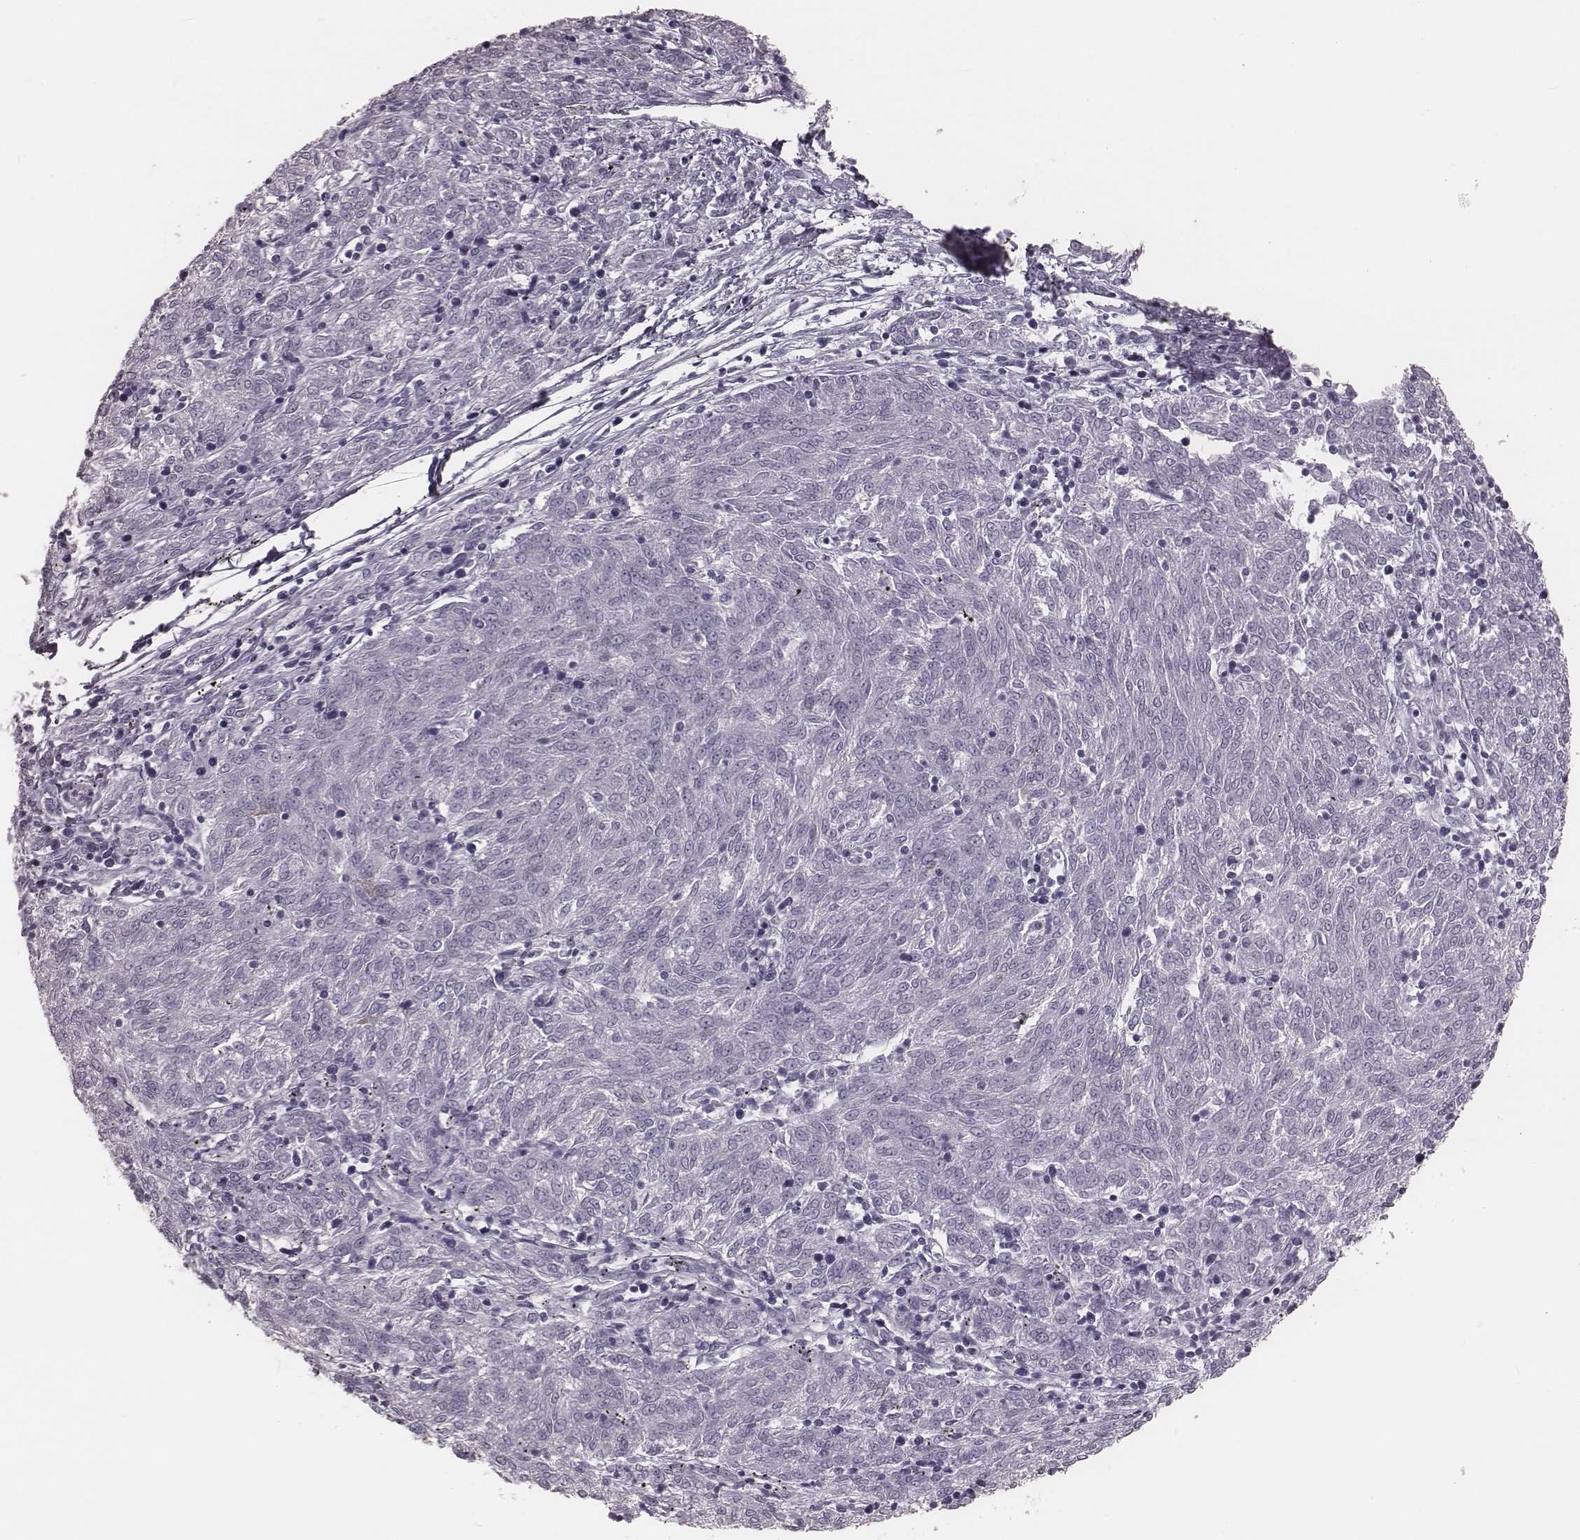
{"staining": {"intensity": "weak", "quantity": "<25%", "location": "cytoplasmic/membranous"}, "tissue": "melanoma", "cell_type": "Tumor cells", "image_type": "cancer", "snomed": [{"axis": "morphology", "description": "Malignant melanoma, NOS"}, {"axis": "topography", "description": "Skin"}], "caption": "A high-resolution photomicrograph shows immunohistochemistry staining of melanoma, which demonstrates no significant positivity in tumor cells. The staining was performed using DAB to visualize the protein expression in brown, while the nuclei were stained in blue with hematoxylin (Magnification: 20x).", "gene": "KRT74", "patient": {"sex": "female", "age": 72}}